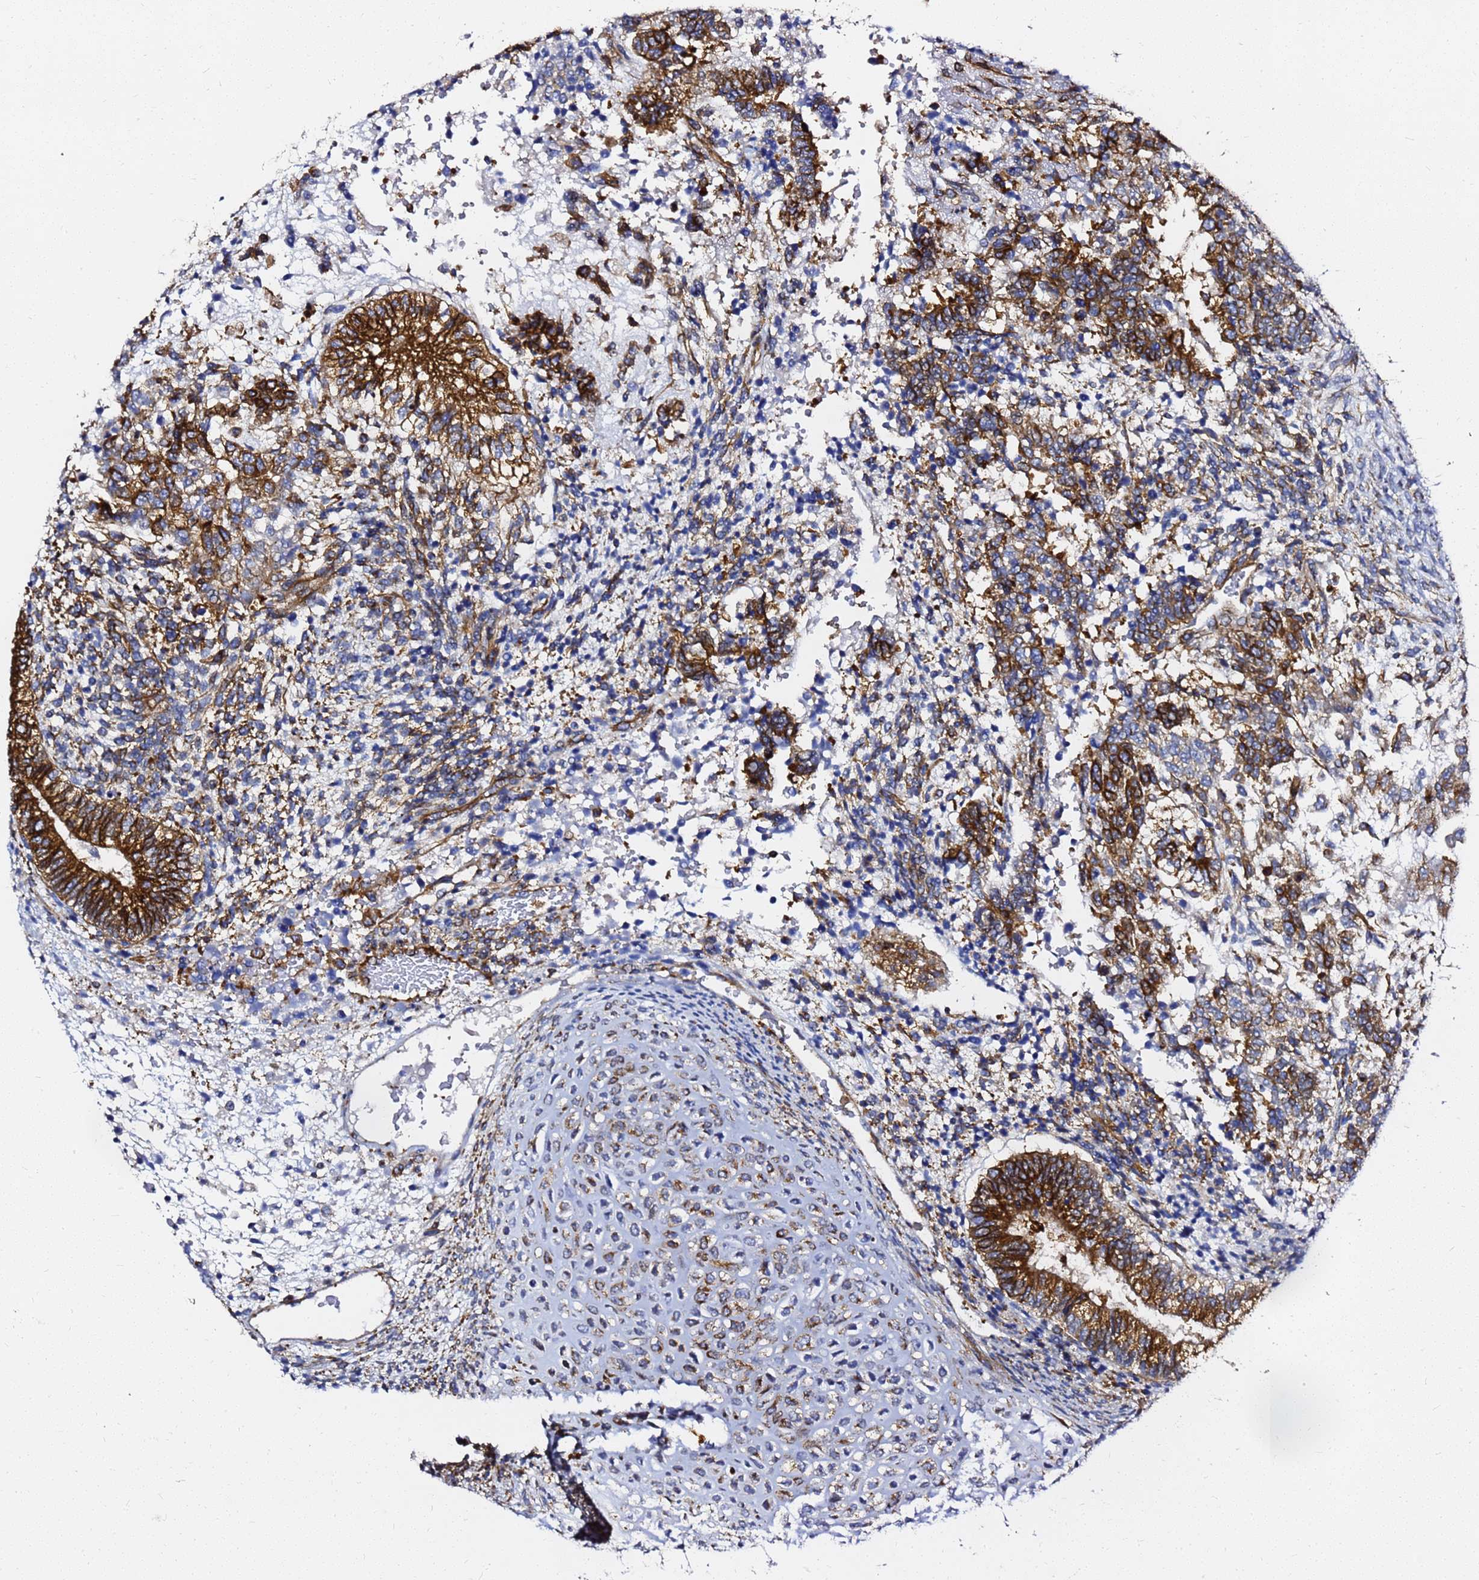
{"staining": {"intensity": "strong", "quantity": ">75%", "location": "cytoplasmic/membranous"}, "tissue": "testis cancer", "cell_type": "Tumor cells", "image_type": "cancer", "snomed": [{"axis": "morphology", "description": "Carcinoma, Embryonal, NOS"}, {"axis": "topography", "description": "Testis"}], "caption": "Human testis cancer (embryonal carcinoma) stained with a protein marker displays strong staining in tumor cells.", "gene": "TUBA8", "patient": {"sex": "male", "age": 23}}